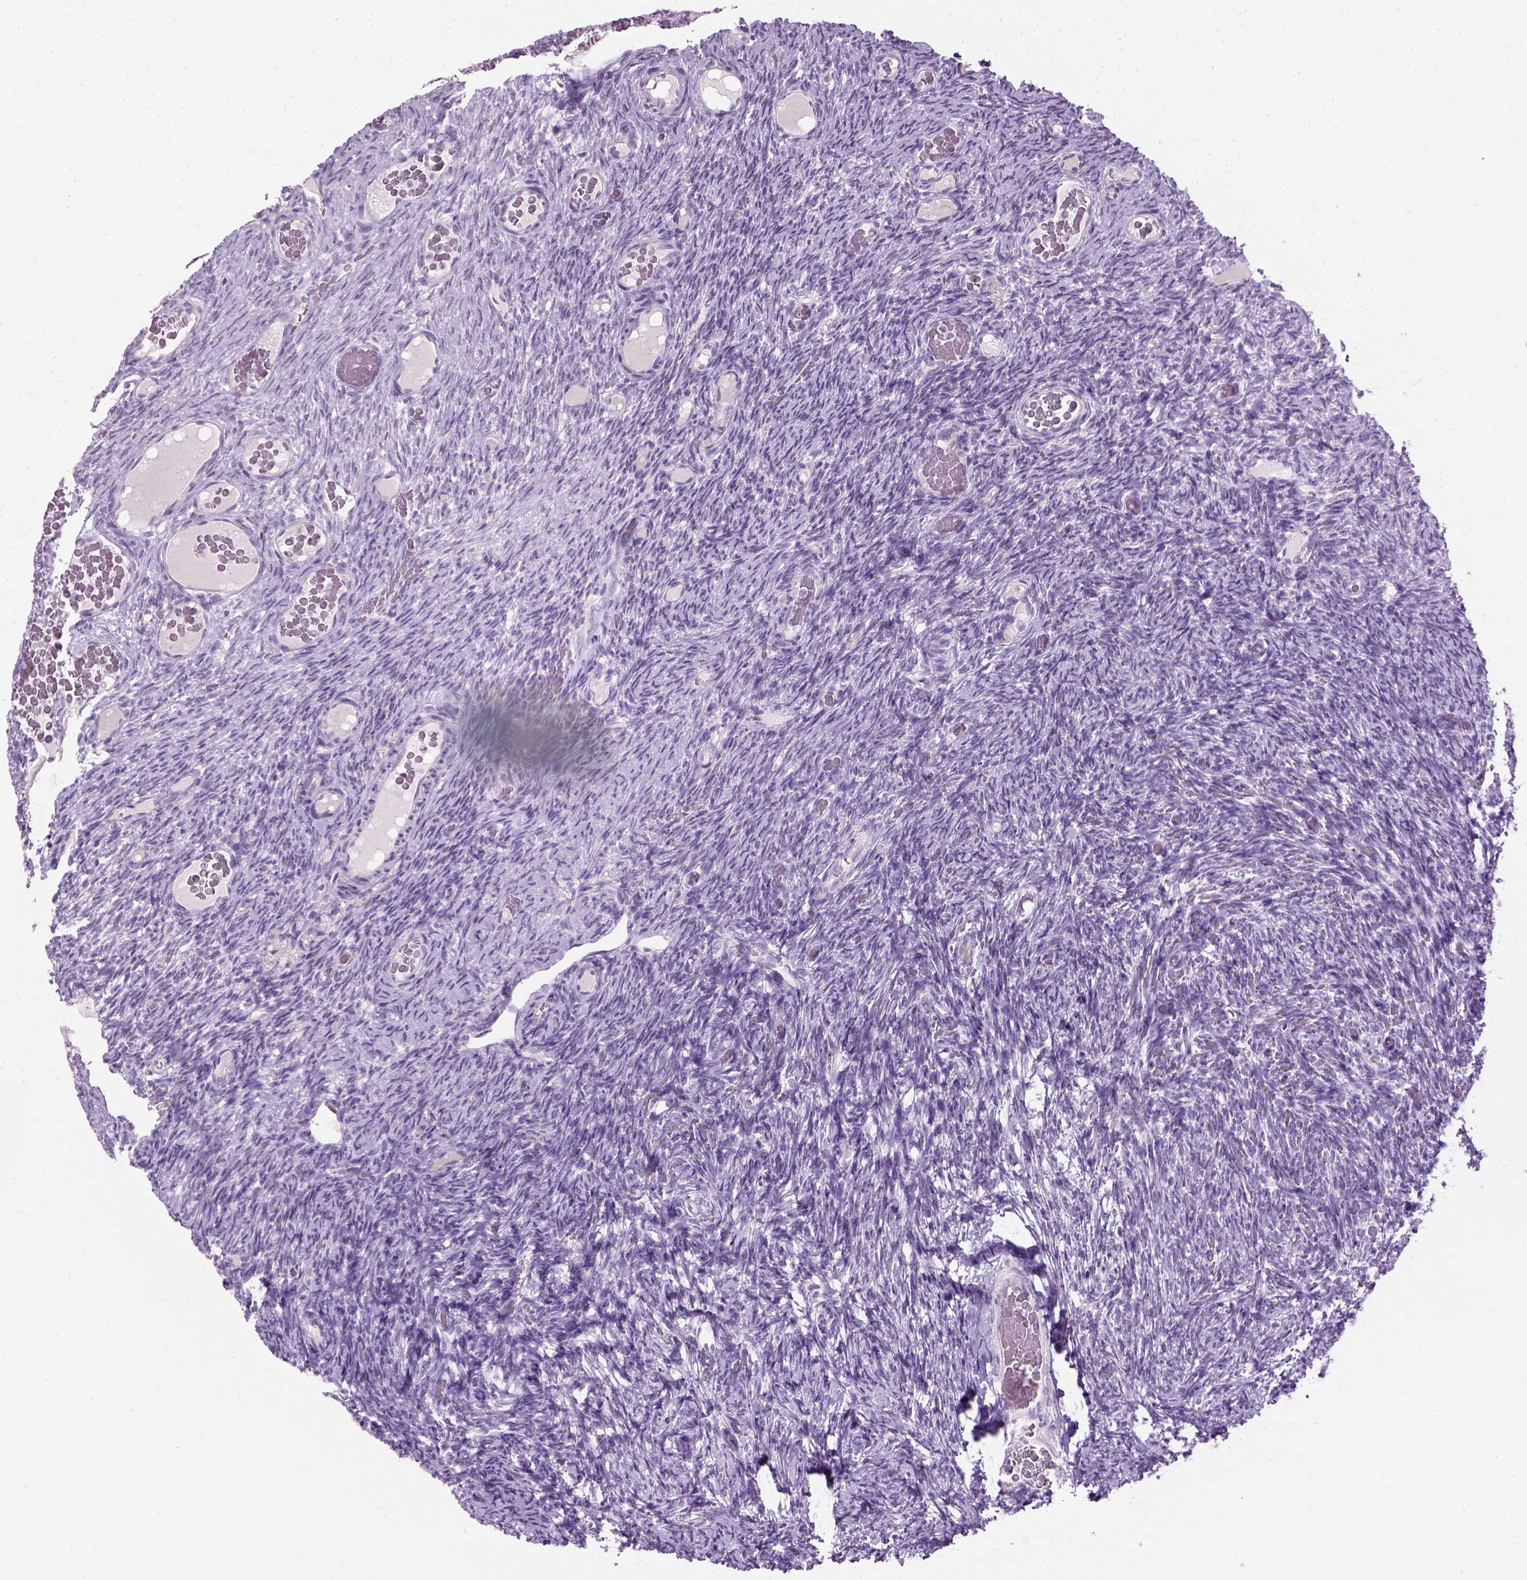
{"staining": {"intensity": "negative", "quantity": "none", "location": "none"}, "tissue": "ovary", "cell_type": "Follicle cells", "image_type": "normal", "snomed": [{"axis": "morphology", "description": "Normal tissue, NOS"}, {"axis": "topography", "description": "Ovary"}], "caption": "Immunohistochemical staining of unremarkable ovary reveals no significant expression in follicle cells.", "gene": "GABRB2", "patient": {"sex": "female", "age": 34}}